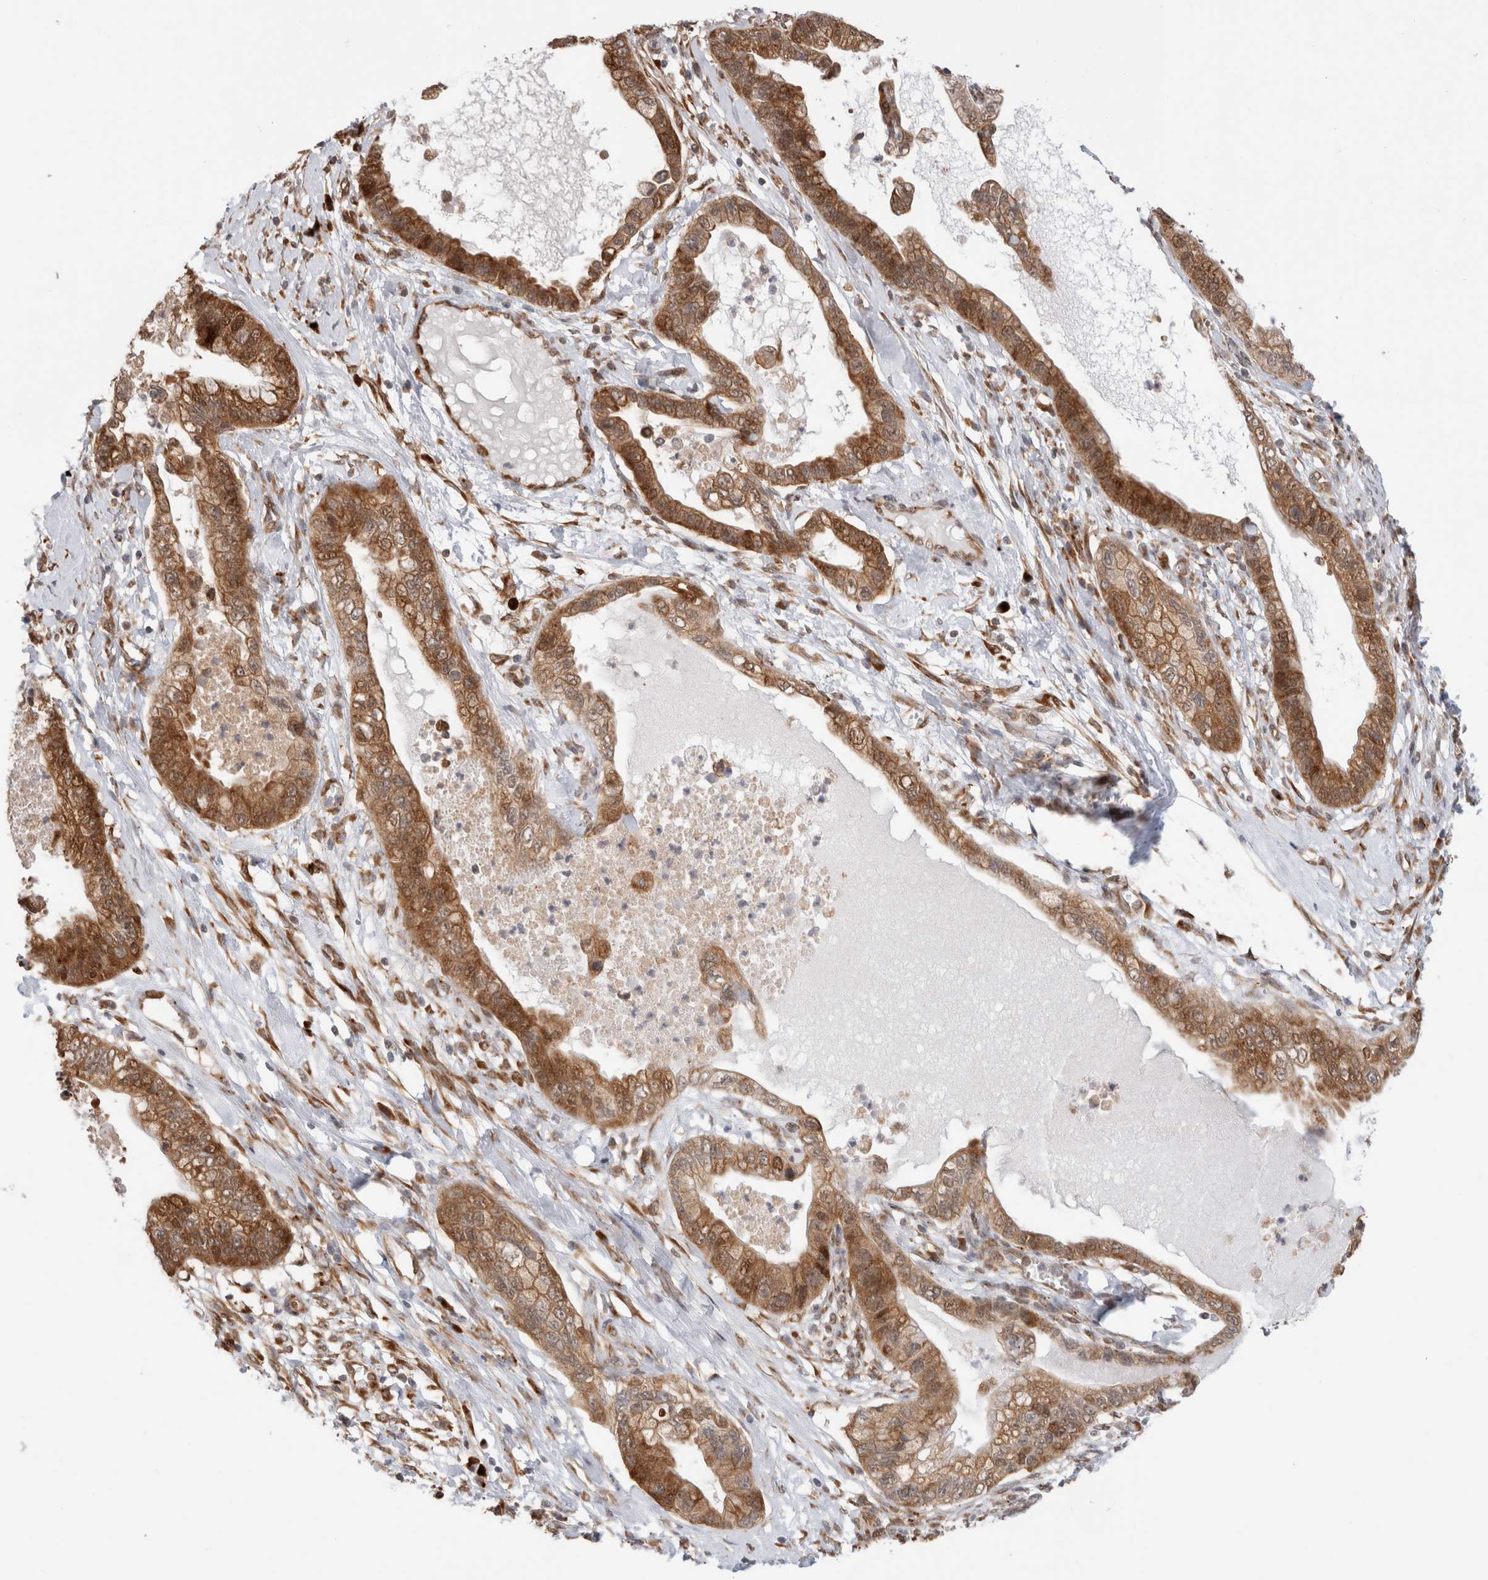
{"staining": {"intensity": "moderate", "quantity": ">75%", "location": "cytoplasmic/membranous"}, "tissue": "cervical cancer", "cell_type": "Tumor cells", "image_type": "cancer", "snomed": [{"axis": "morphology", "description": "Adenocarcinoma, NOS"}, {"axis": "topography", "description": "Cervix"}], "caption": "Immunohistochemical staining of adenocarcinoma (cervical) exhibits medium levels of moderate cytoplasmic/membranous protein expression in approximately >75% of tumor cells.", "gene": "ACTL9", "patient": {"sex": "female", "age": 44}}